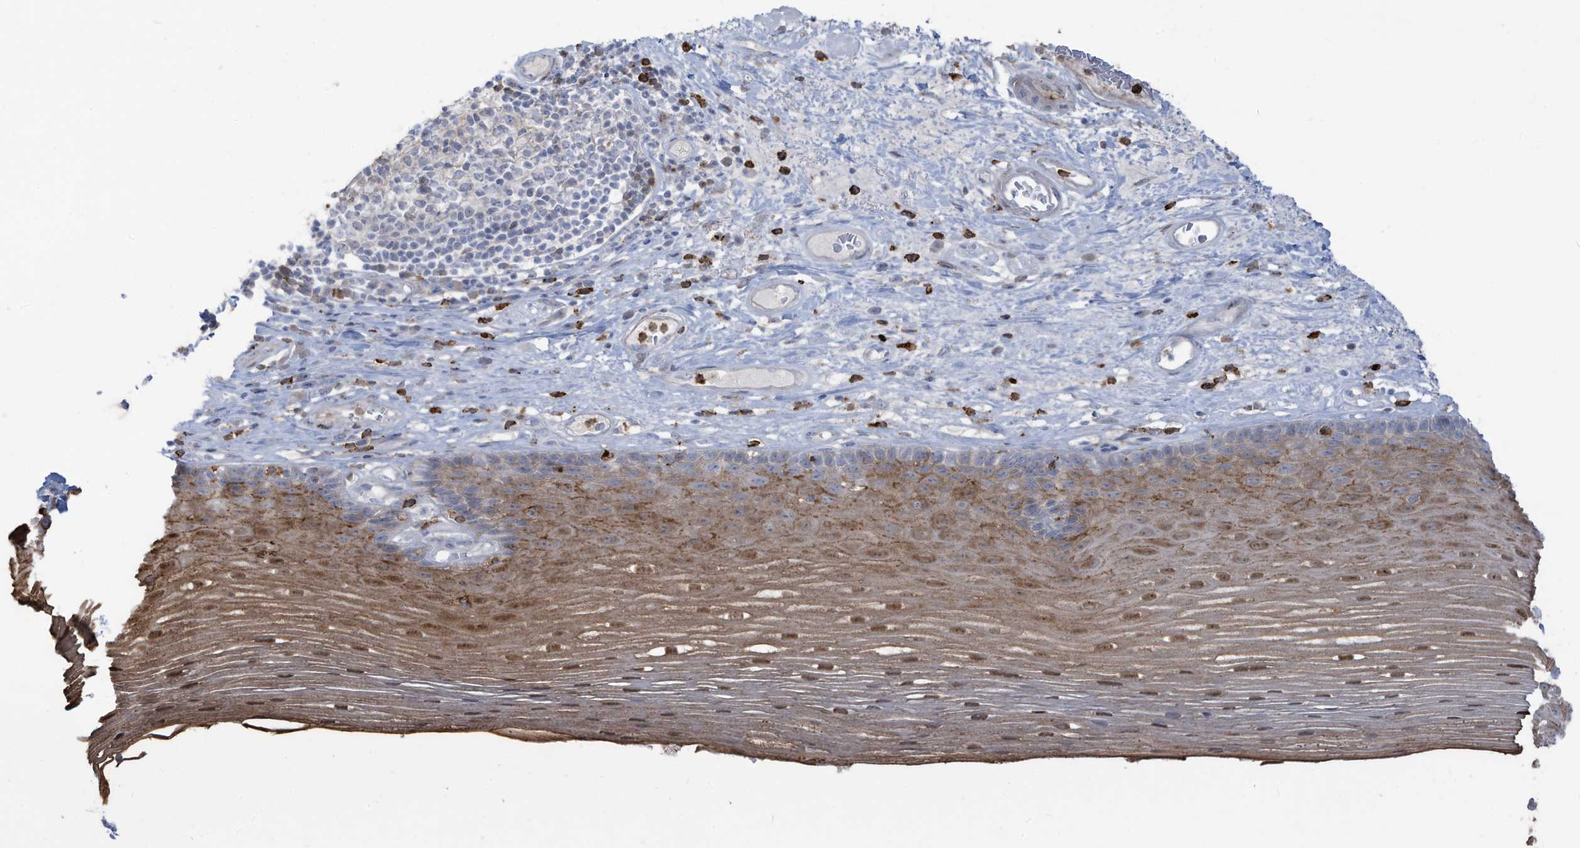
{"staining": {"intensity": "moderate", "quantity": "25%-75%", "location": "cytoplasmic/membranous,nuclear"}, "tissue": "esophagus", "cell_type": "Squamous epithelial cells", "image_type": "normal", "snomed": [{"axis": "morphology", "description": "Normal tissue, NOS"}, {"axis": "topography", "description": "Esophagus"}], "caption": "Protein expression analysis of unremarkable human esophagus reveals moderate cytoplasmic/membranous,nuclear positivity in approximately 25%-75% of squamous epithelial cells. (DAB (3,3'-diaminobenzidine) IHC with brightfield microscopy, high magnification).", "gene": "NOTO", "patient": {"sex": "male", "age": 62}}